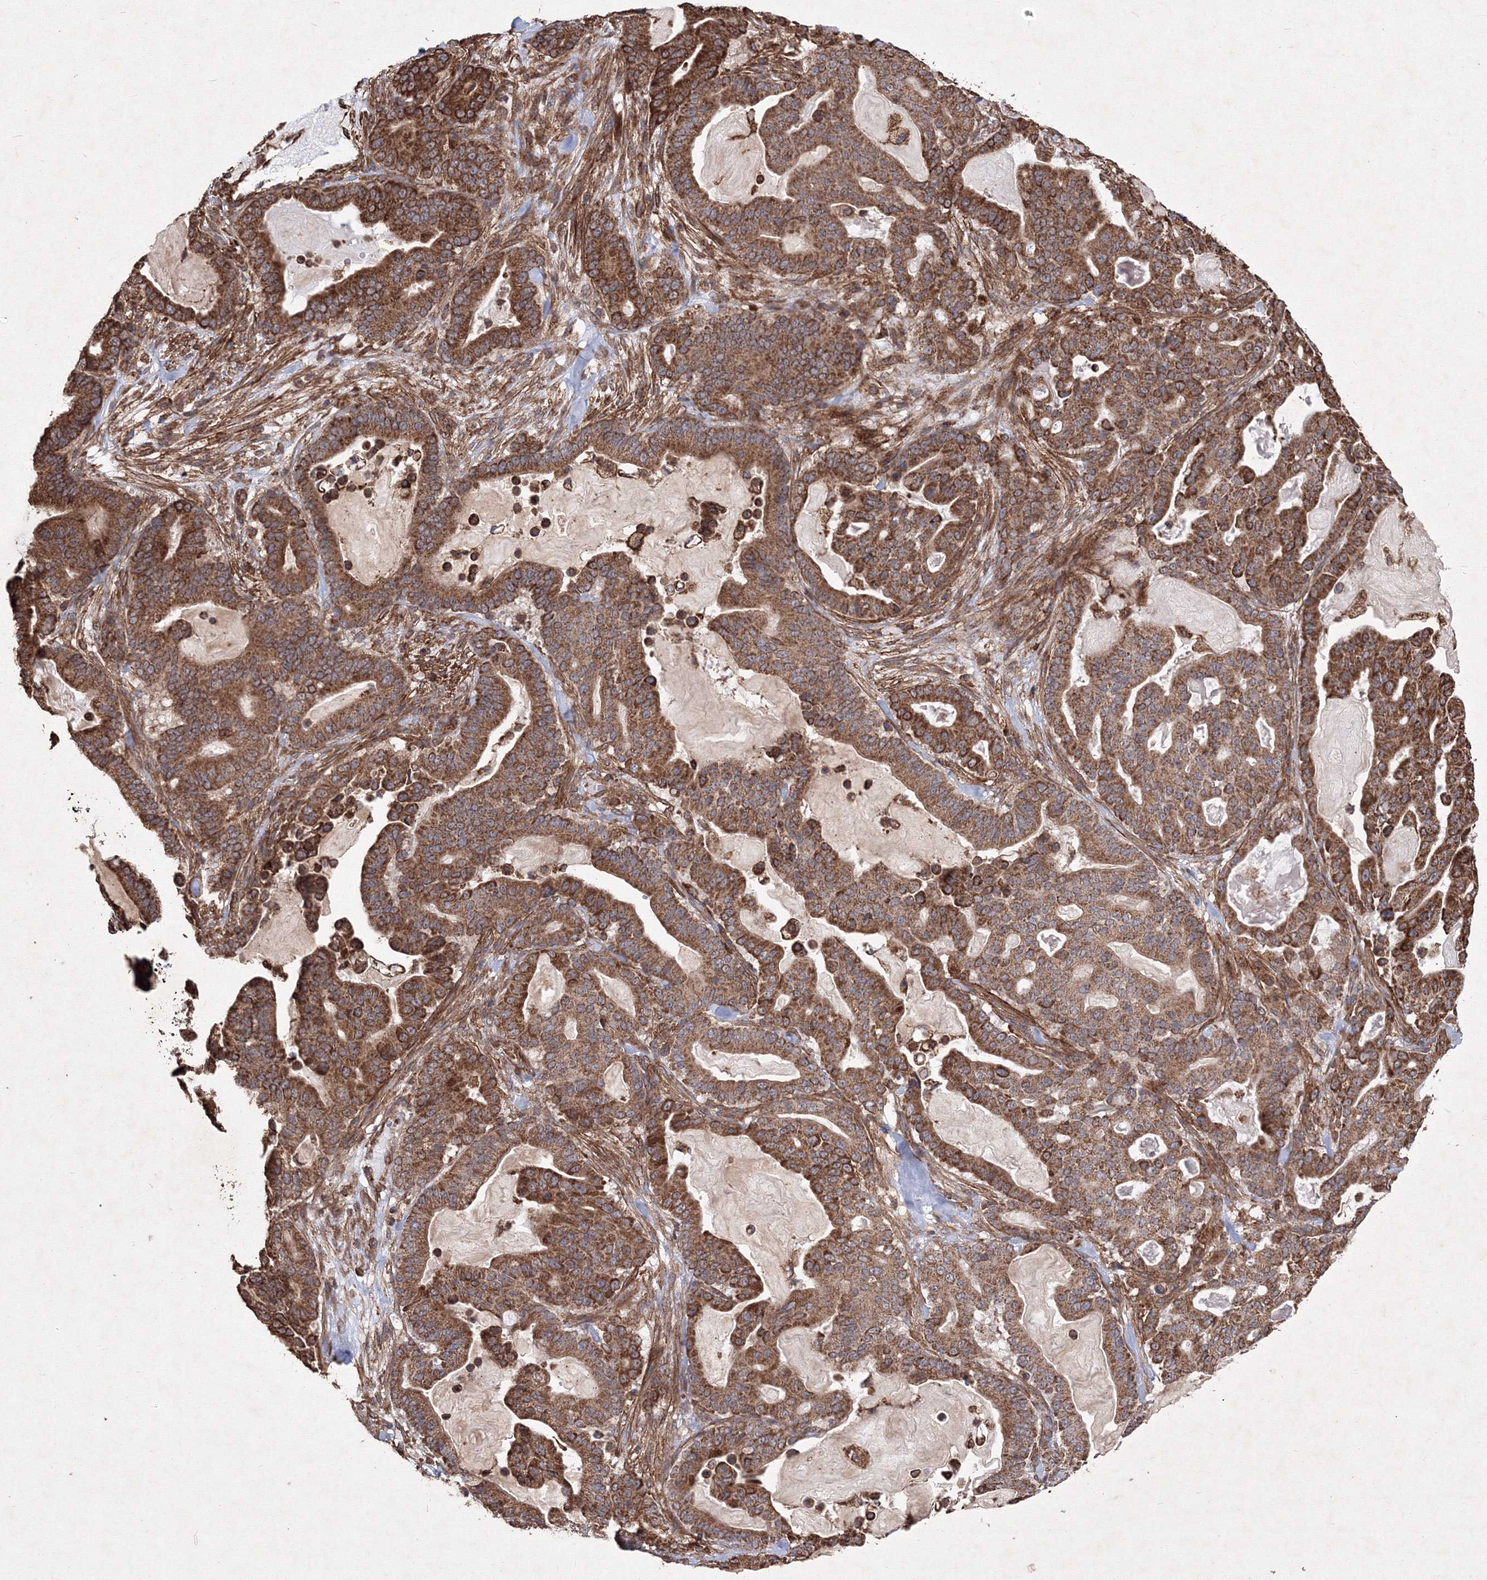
{"staining": {"intensity": "strong", "quantity": ">75%", "location": "cytoplasmic/membranous"}, "tissue": "pancreatic cancer", "cell_type": "Tumor cells", "image_type": "cancer", "snomed": [{"axis": "morphology", "description": "Adenocarcinoma, NOS"}, {"axis": "topography", "description": "Pancreas"}], "caption": "Pancreatic cancer (adenocarcinoma) stained with DAB immunohistochemistry (IHC) exhibits high levels of strong cytoplasmic/membranous positivity in approximately >75% of tumor cells.", "gene": "TMEM139", "patient": {"sex": "male", "age": 63}}